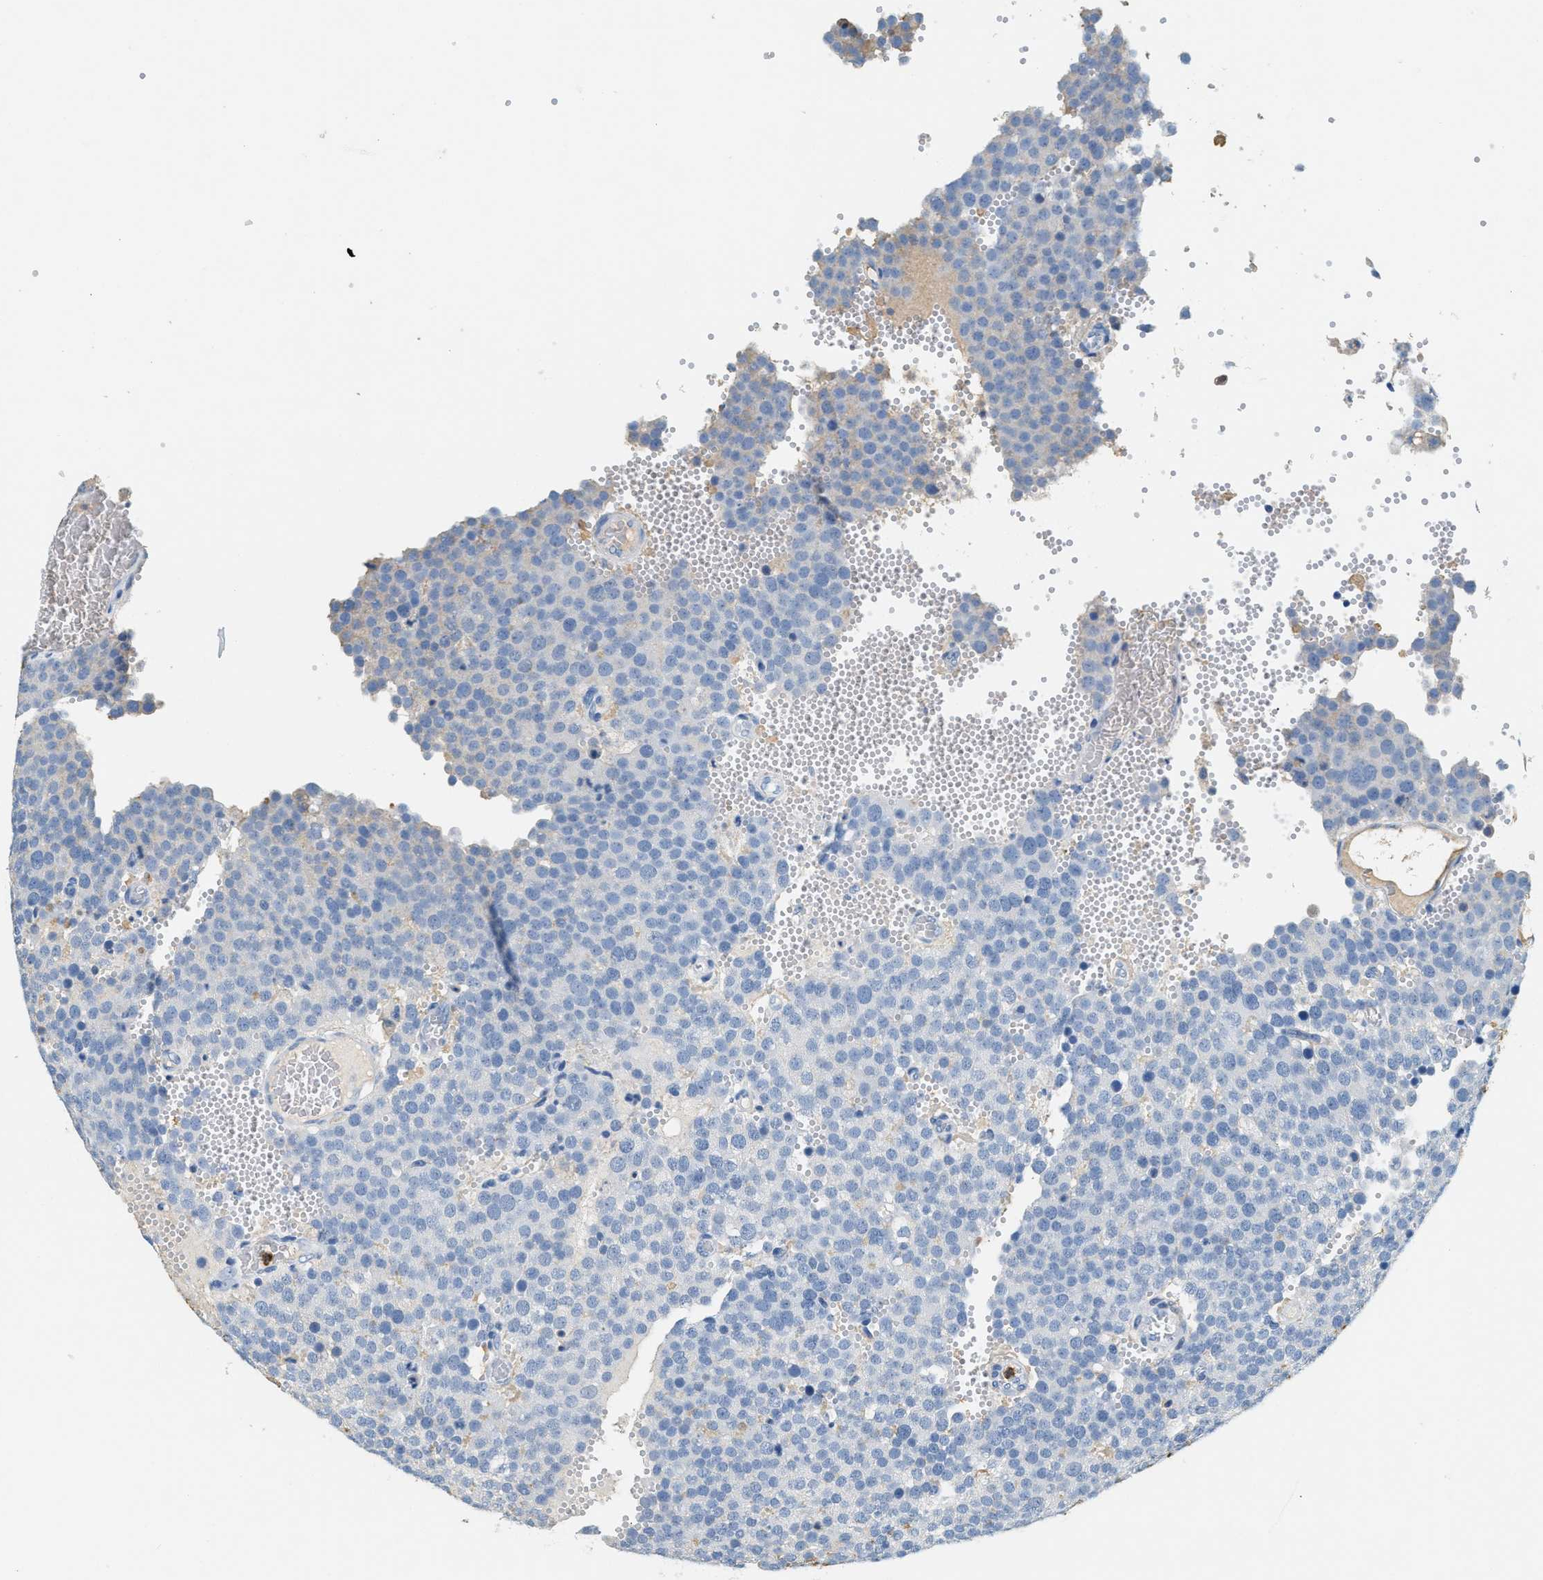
{"staining": {"intensity": "negative", "quantity": "none", "location": "none"}, "tissue": "testis cancer", "cell_type": "Tumor cells", "image_type": "cancer", "snomed": [{"axis": "morphology", "description": "Normal tissue, NOS"}, {"axis": "morphology", "description": "Seminoma, NOS"}, {"axis": "topography", "description": "Testis"}], "caption": "Human seminoma (testis) stained for a protein using IHC displays no staining in tumor cells.", "gene": "LCN2", "patient": {"sex": "male", "age": 71}}